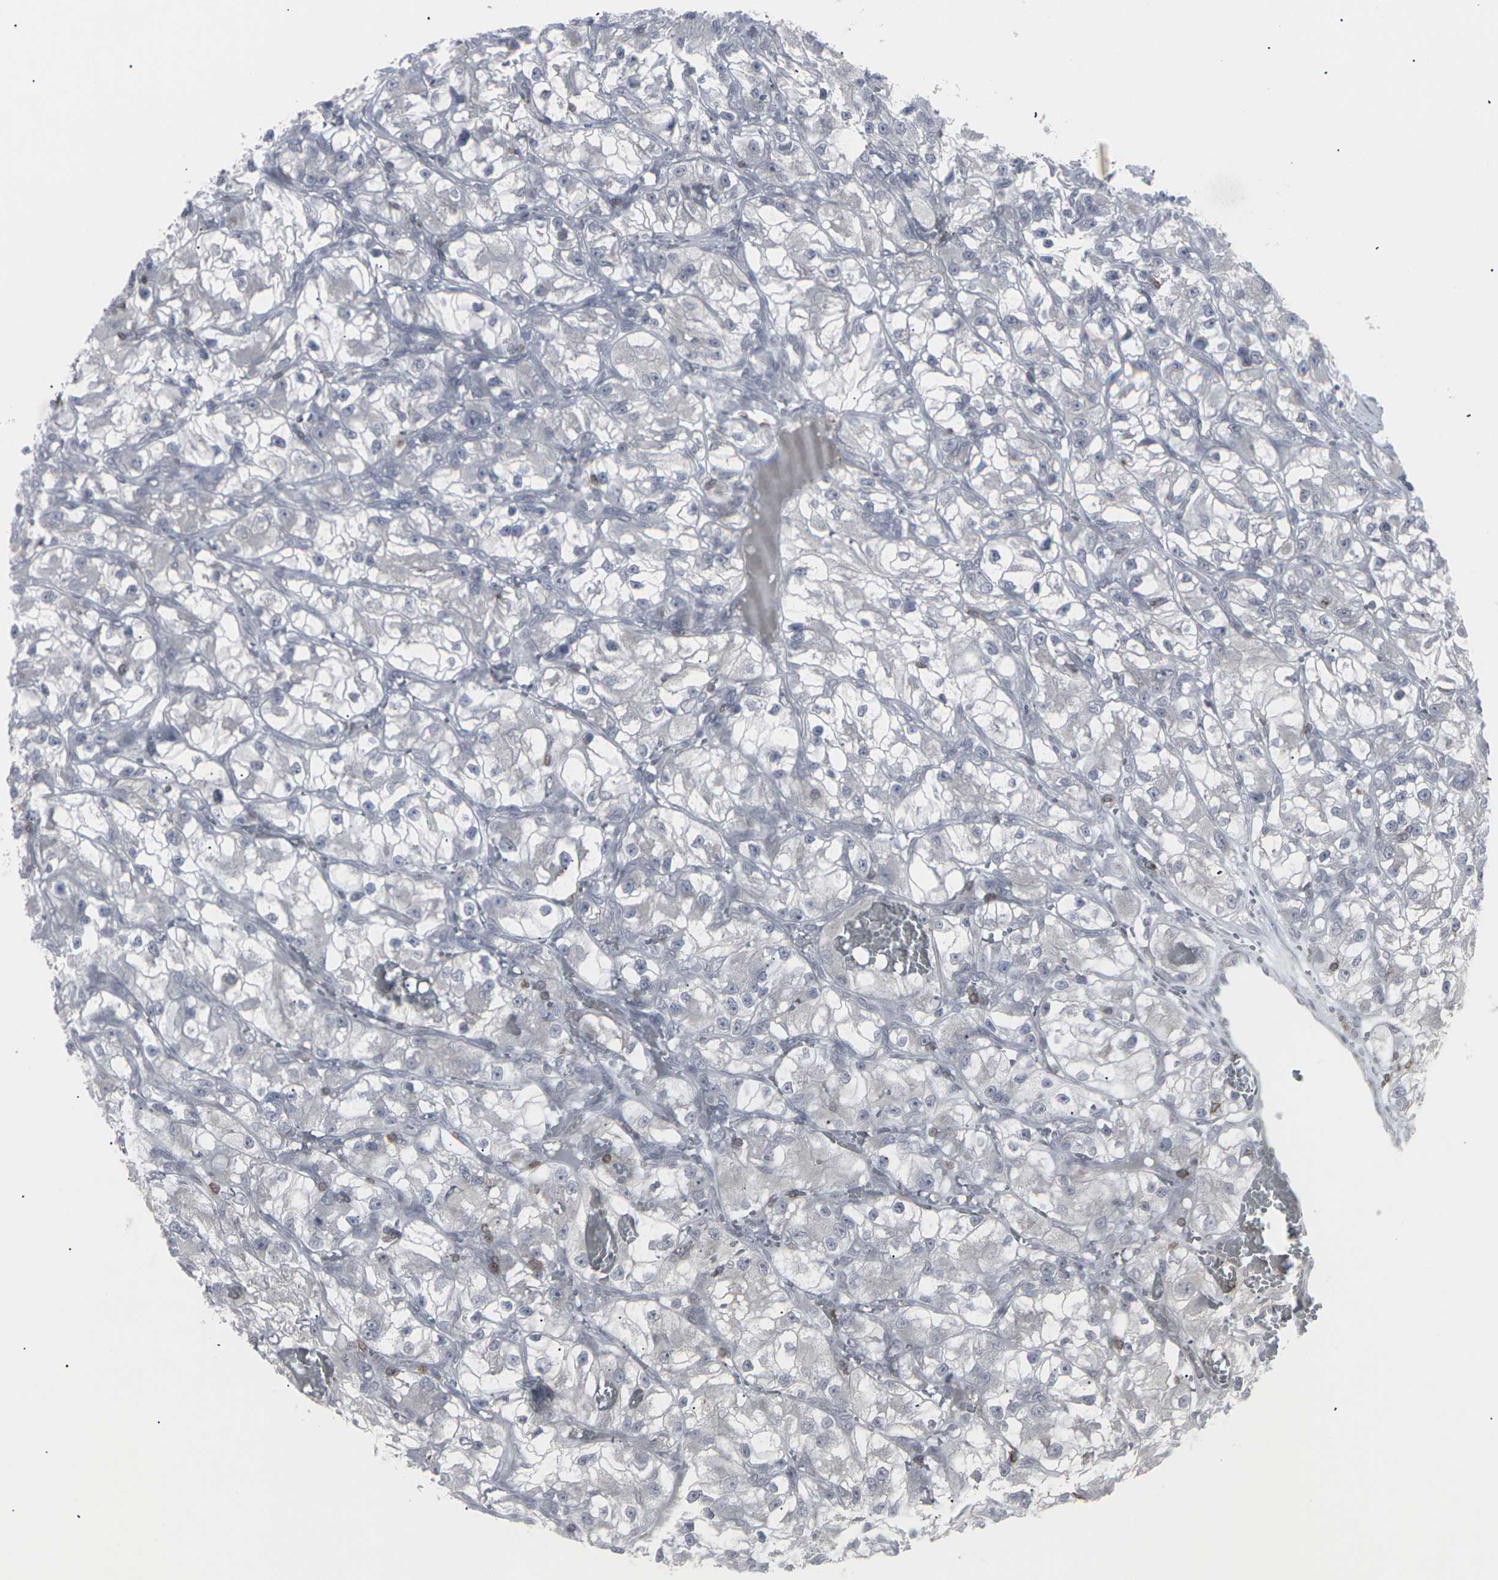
{"staining": {"intensity": "negative", "quantity": "none", "location": "none"}, "tissue": "renal cancer", "cell_type": "Tumor cells", "image_type": "cancer", "snomed": [{"axis": "morphology", "description": "Adenocarcinoma, NOS"}, {"axis": "topography", "description": "Kidney"}], "caption": "The immunohistochemistry (IHC) image has no significant staining in tumor cells of renal adenocarcinoma tissue.", "gene": "APOBEC2", "patient": {"sex": "female", "age": 57}}